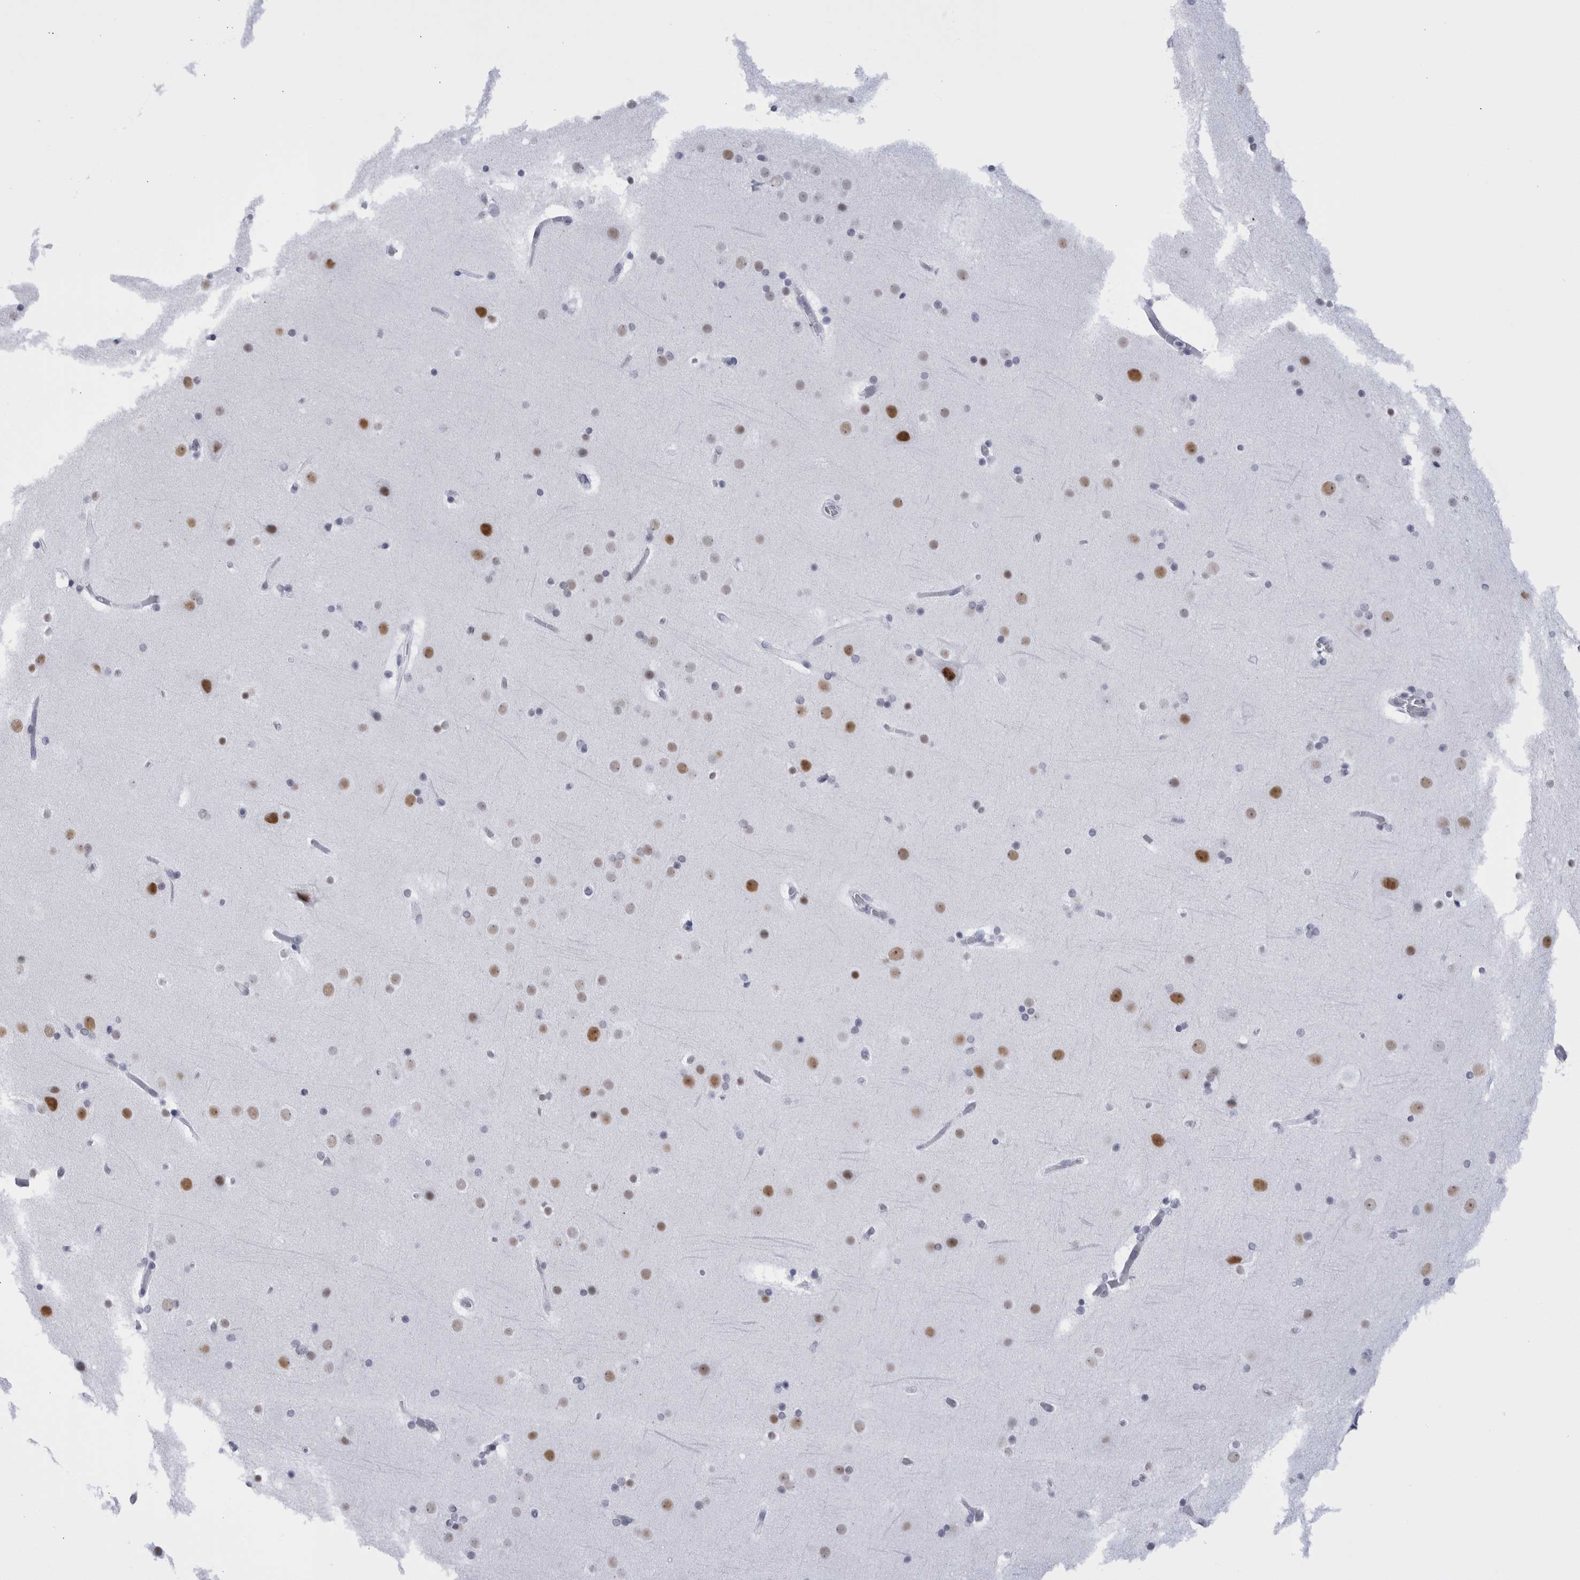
{"staining": {"intensity": "negative", "quantity": "none", "location": "none"}, "tissue": "cerebral cortex", "cell_type": "Endothelial cells", "image_type": "normal", "snomed": [{"axis": "morphology", "description": "Normal tissue, NOS"}, {"axis": "topography", "description": "Cerebral cortex"}], "caption": "Image shows no significant protein positivity in endothelial cells of unremarkable cerebral cortex. (Stains: DAB (3,3'-diaminobenzidine) IHC with hematoxylin counter stain, Microscopy: brightfield microscopy at high magnification).", "gene": "CCDC181", "patient": {"sex": "male", "age": 57}}